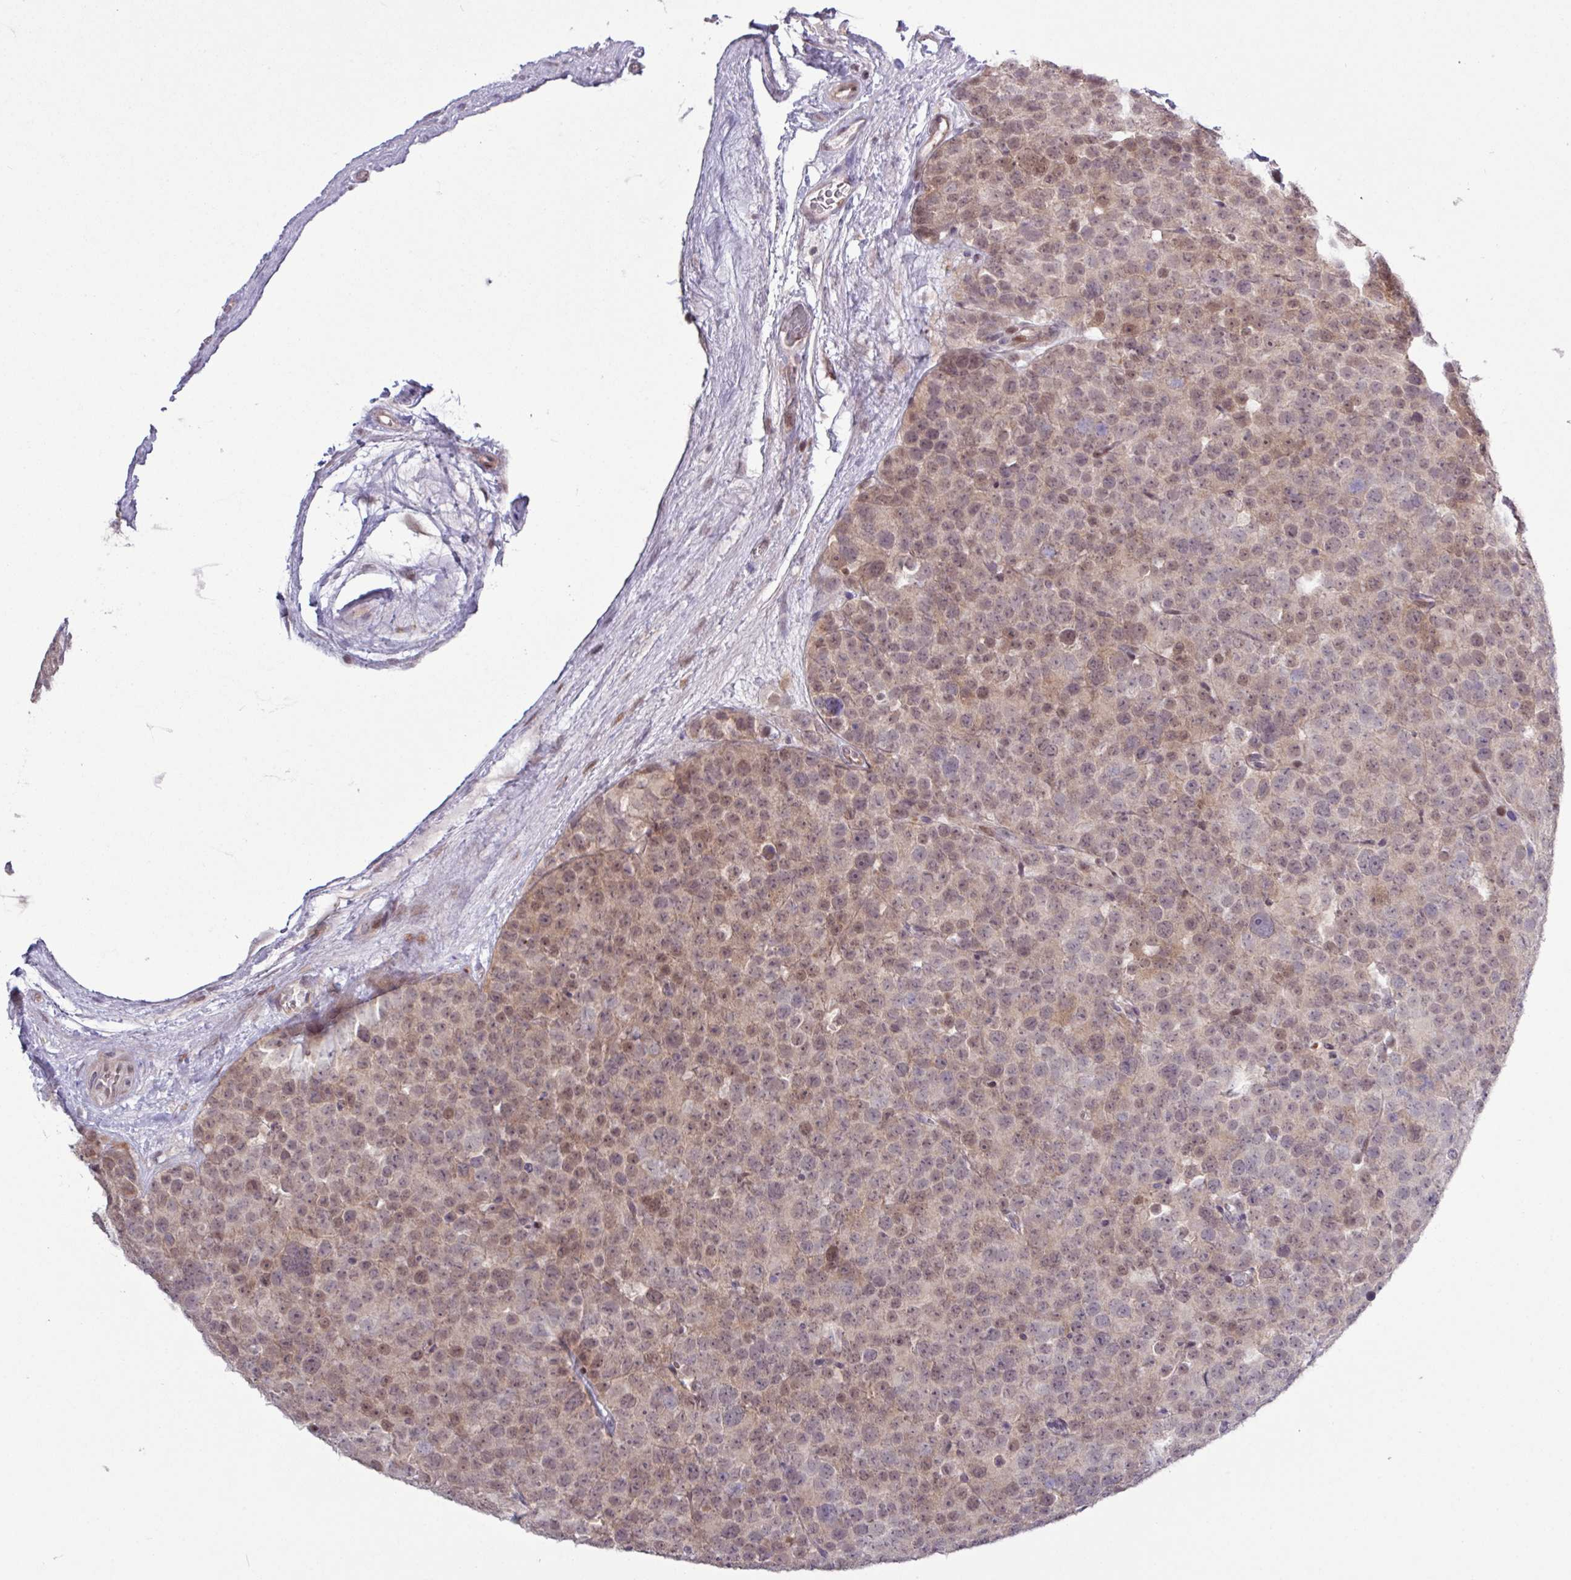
{"staining": {"intensity": "moderate", "quantity": "25%-75%", "location": "nuclear"}, "tissue": "testis cancer", "cell_type": "Tumor cells", "image_type": "cancer", "snomed": [{"axis": "morphology", "description": "Seminoma, NOS"}, {"axis": "topography", "description": "Testis"}], "caption": "Moderate nuclear expression for a protein is identified in about 25%-75% of tumor cells of testis seminoma using immunohistochemistry (IHC).", "gene": "RTL3", "patient": {"sex": "male", "age": 71}}